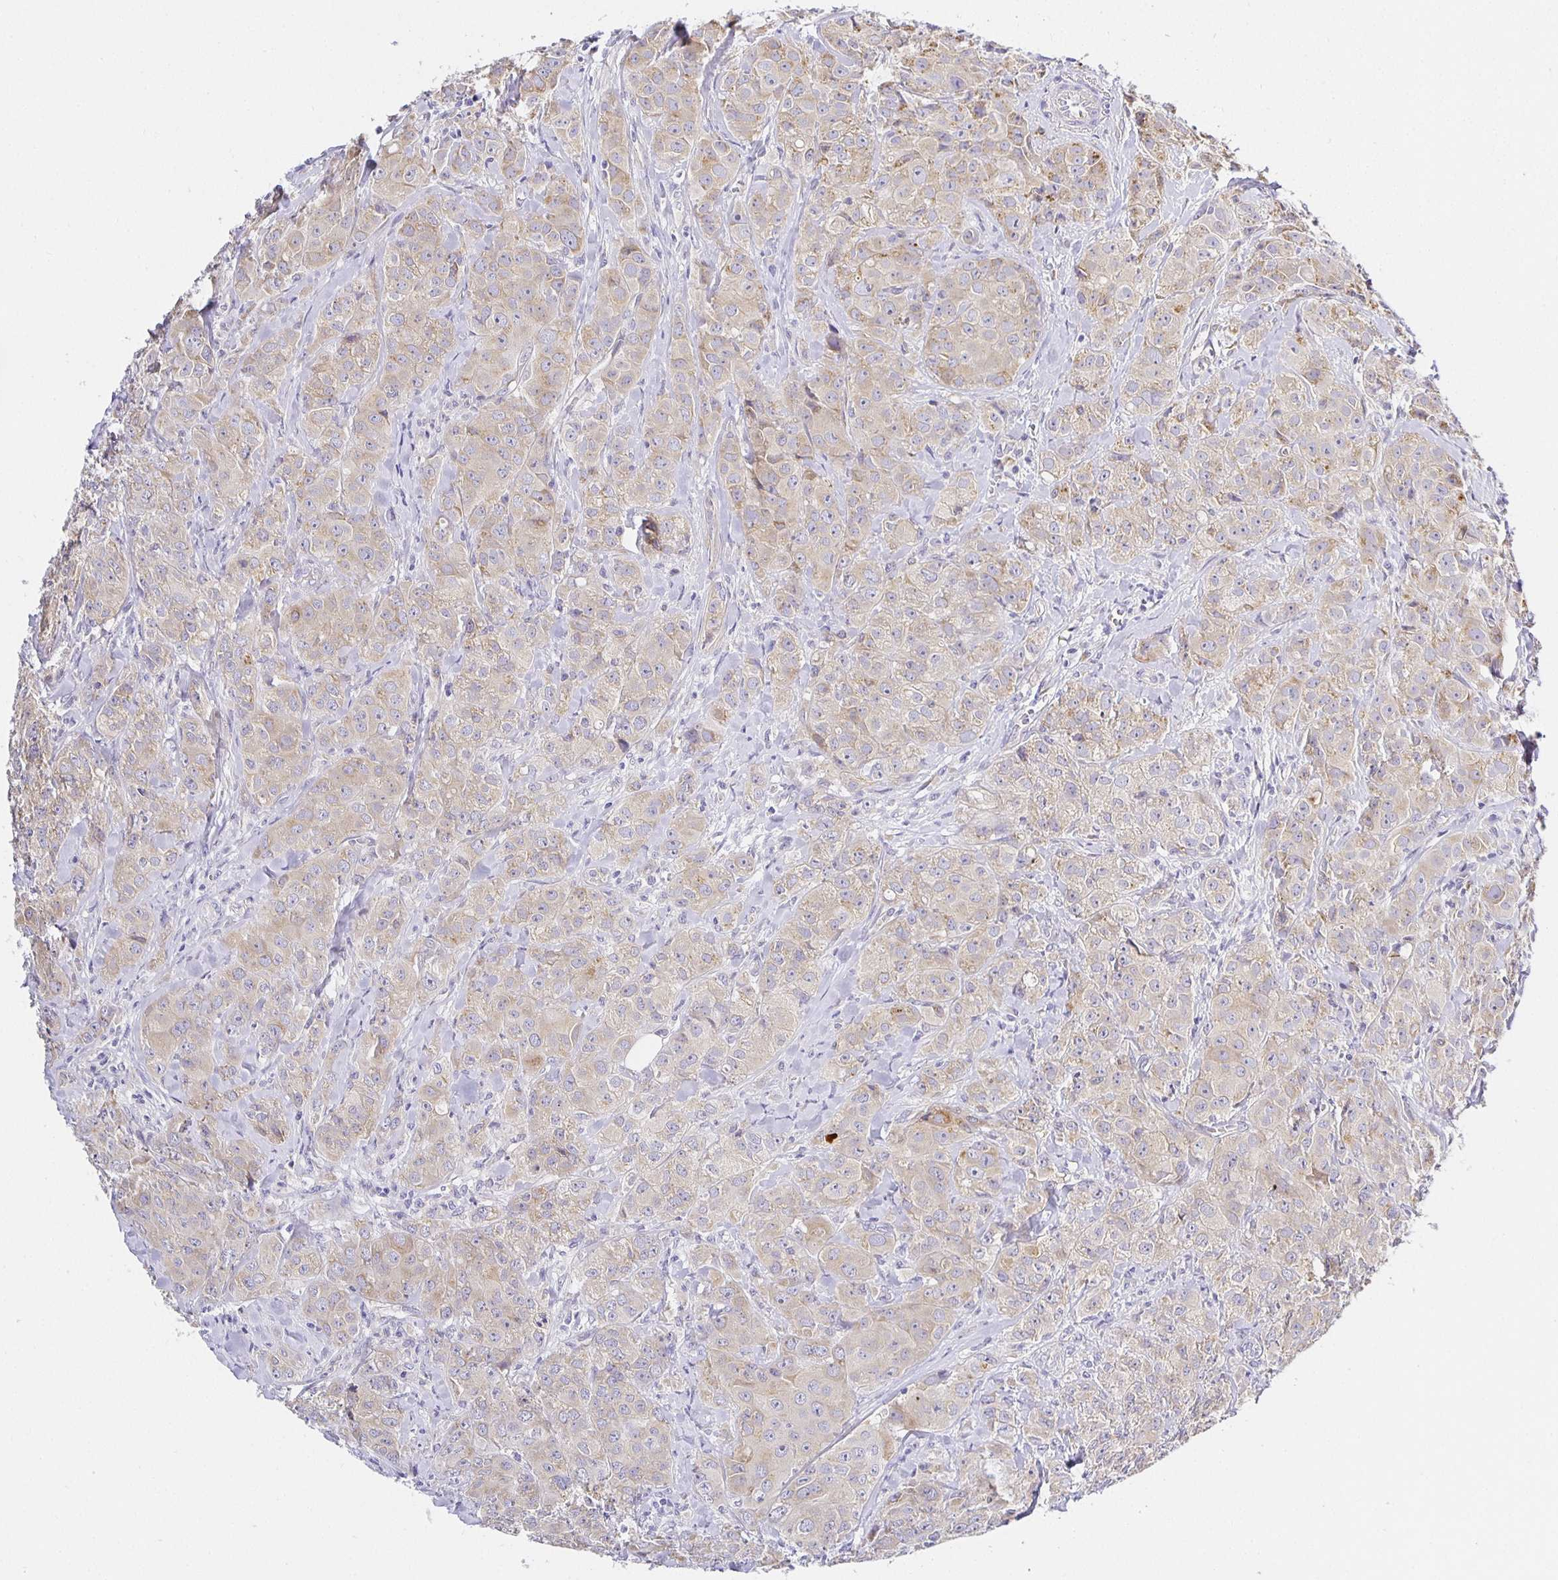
{"staining": {"intensity": "weak", "quantity": "25%-75%", "location": "cytoplasmic/membranous"}, "tissue": "breast cancer", "cell_type": "Tumor cells", "image_type": "cancer", "snomed": [{"axis": "morphology", "description": "Normal tissue, NOS"}, {"axis": "morphology", "description": "Duct carcinoma"}, {"axis": "topography", "description": "Breast"}], "caption": "This image shows infiltrating ductal carcinoma (breast) stained with immunohistochemistry to label a protein in brown. The cytoplasmic/membranous of tumor cells show weak positivity for the protein. Nuclei are counter-stained blue.", "gene": "OPALIN", "patient": {"sex": "female", "age": 43}}